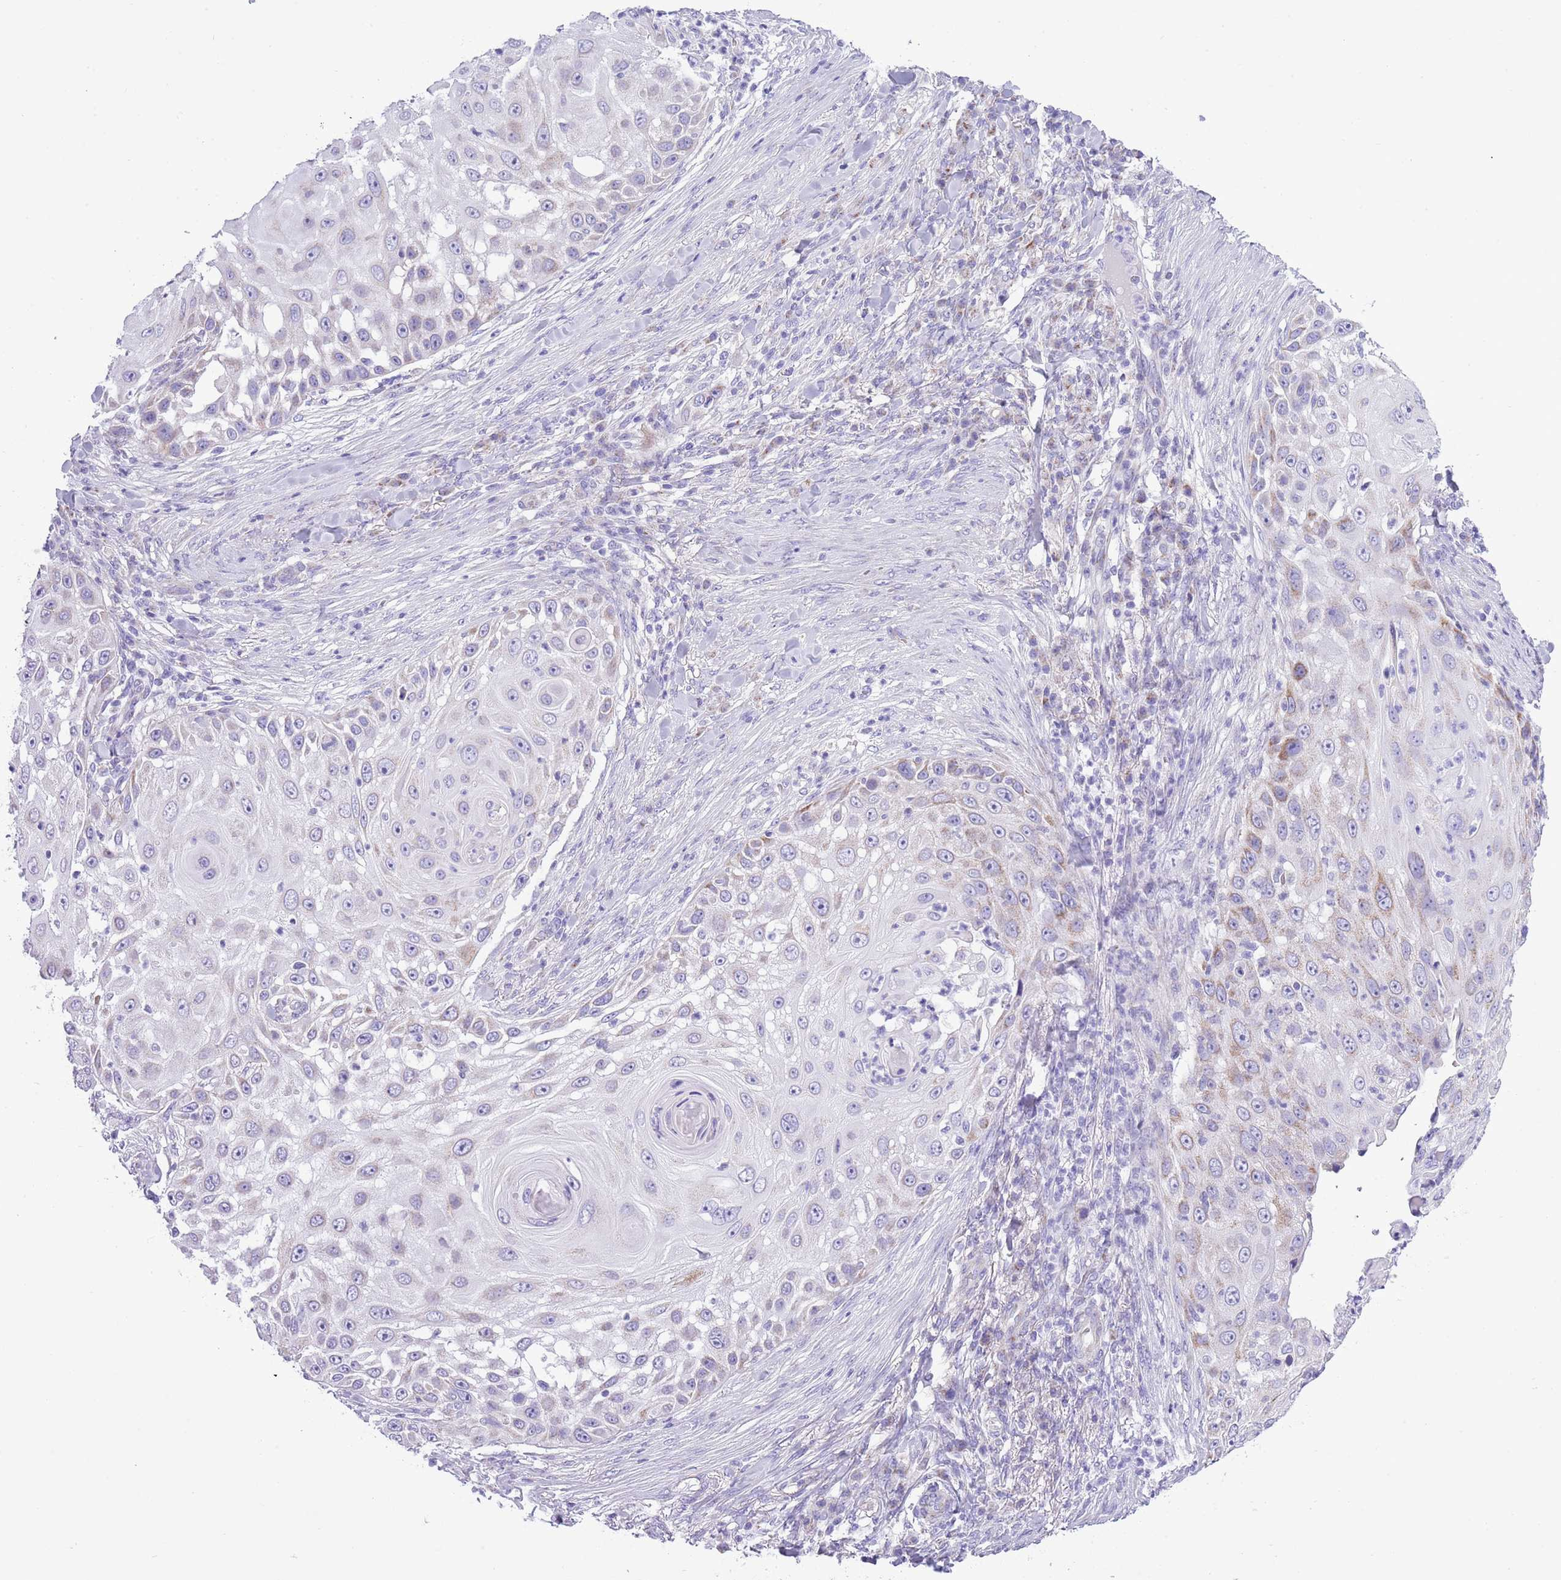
{"staining": {"intensity": "weak", "quantity": "<25%", "location": "cytoplasmic/membranous"}, "tissue": "skin cancer", "cell_type": "Tumor cells", "image_type": "cancer", "snomed": [{"axis": "morphology", "description": "Squamous cell carcinoma, NOS"}, {"axis": "topography", "description": "Skin"}], "caption": "Immunohistochemistry of human skin squamous cell carcinoma reveals no positivity in tumor cells. The staining is performed using DAB (3,3'-diaminobenzidine) brown chromogen with nuclei counter-stained in using hematoxylin.", "gene": "MOCOS", "patient": {"sex": "female", "age": 44}}